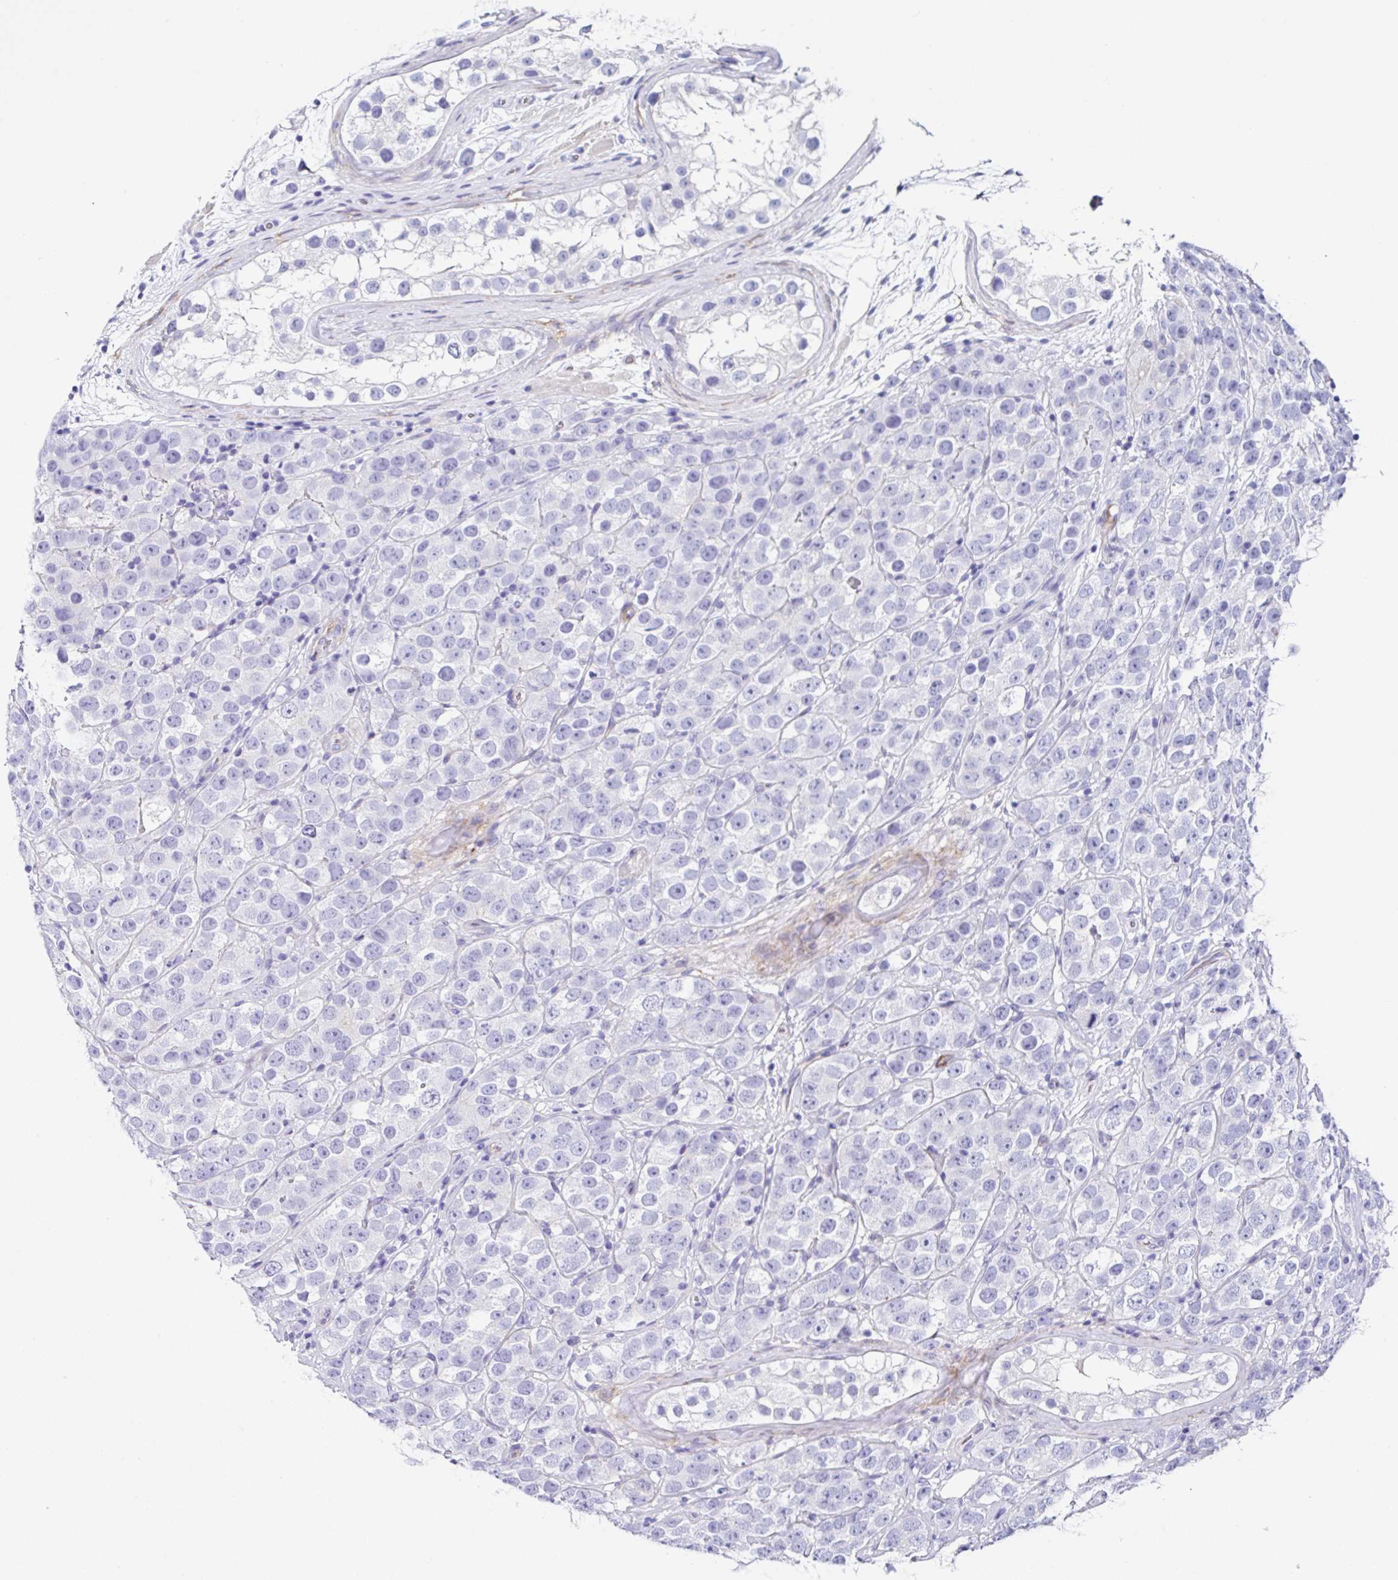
{"staining": {"intensity": "negative", "quantity": "none", "location": "none"}, "tissue": "testis cancer", "cell_type": "Tumor cells", "image_type": "cancer", "snomed": [{"axis": "morphology", "description": "Seminoma, NOS"}, {"axis": "topography", "description": "Testis"}], "caption": "This is a micrograph of immunohistochemistry (IHC) staining of testis seminoma, which shows no expression in tumor cells.", "gene": "PPFIA4", "patient": {"sex": "male", "age": 28}}